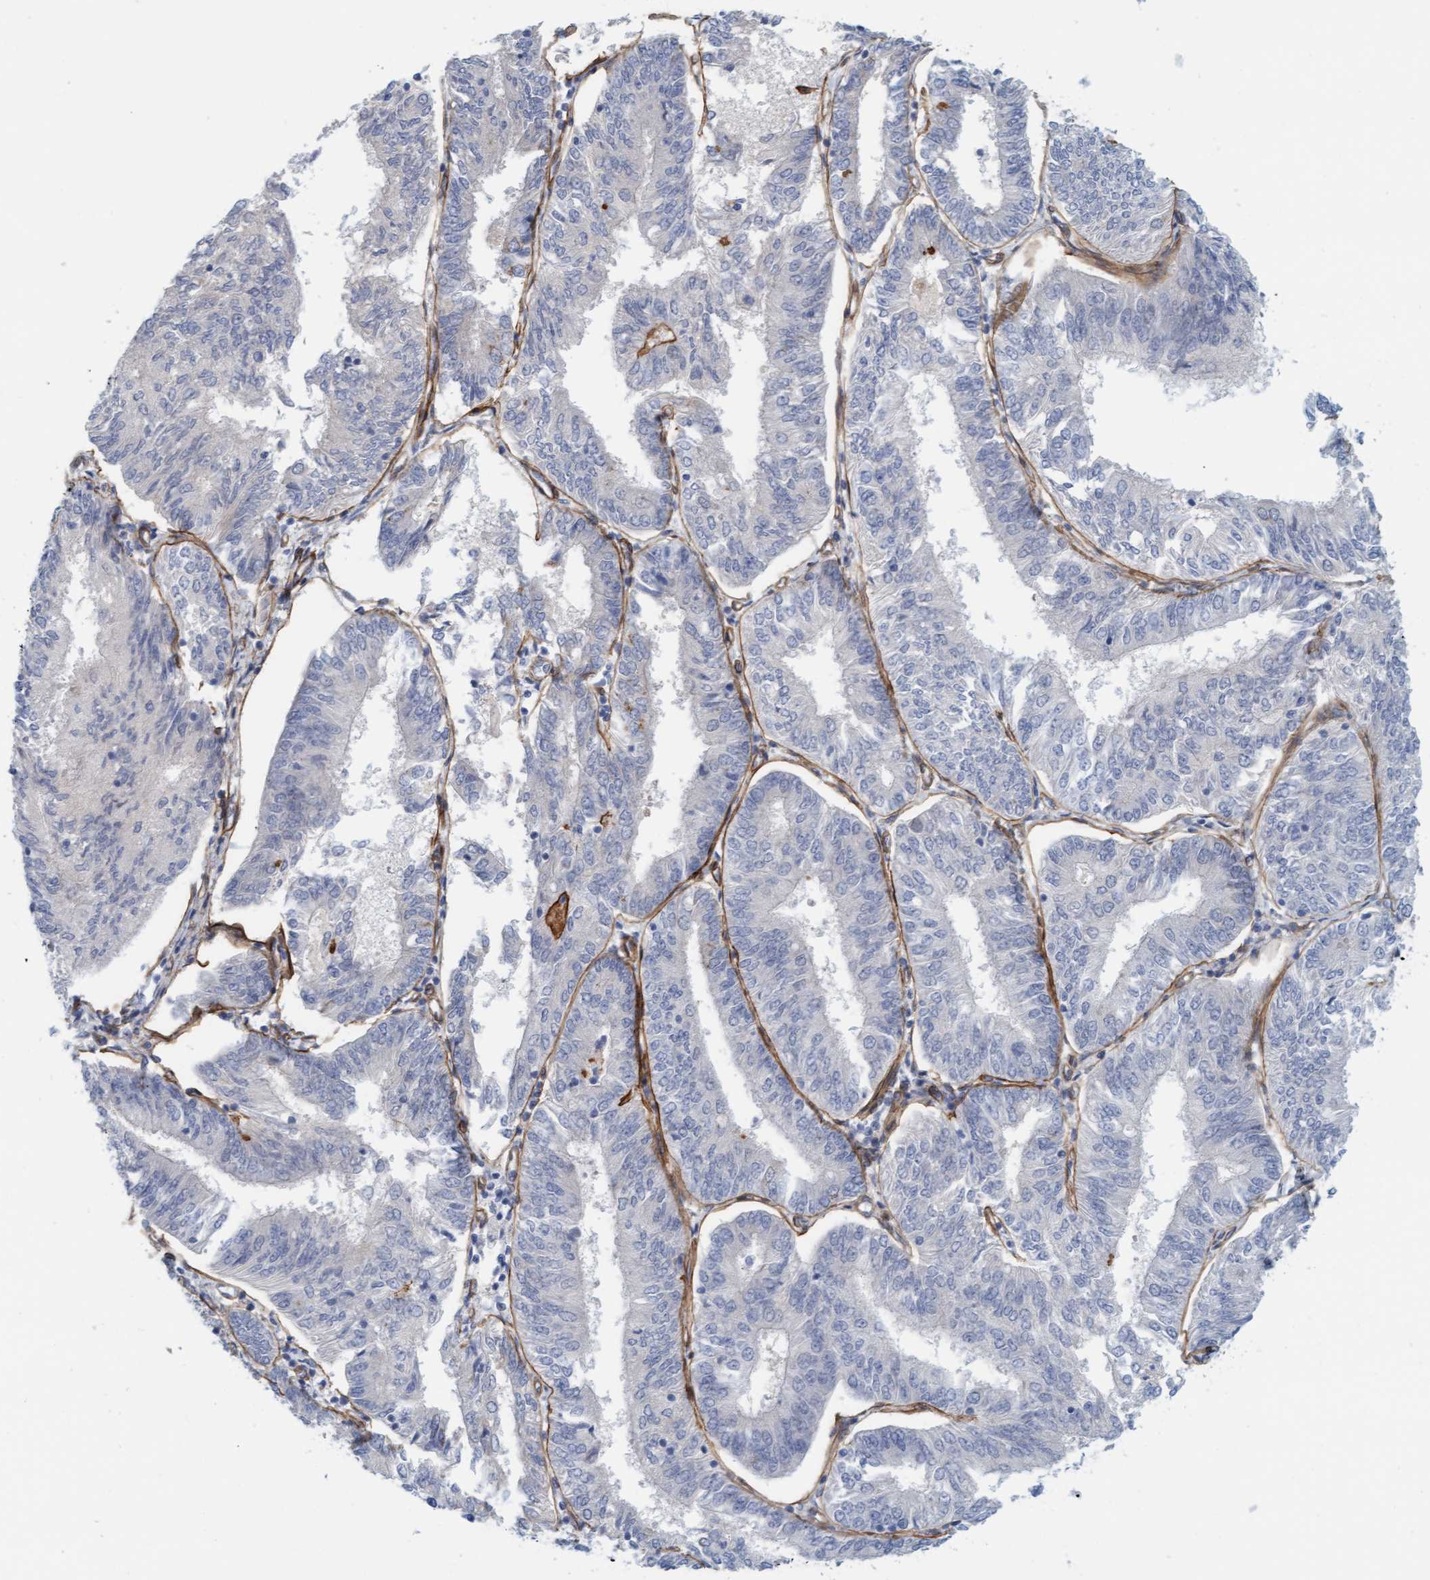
{"staining": {"intensity": "negative", "quantity": "none", "location": "none"}, "tissue": "endometrial cancer", "cell_type": "Tumor cells", "image_type": "cancer", "snomed": [{"axis": "morphology", "description": "Adenocarcinoma, NOS"}, {"axis": "topography", "description": "Endometrium"}], "caption": "This is a histopathology image of IHC staining of endometrial cancer, which shows no positivity in tumor cells.", "gene": "TSTD2", "patient": {"sex": "female", "age": 58}}